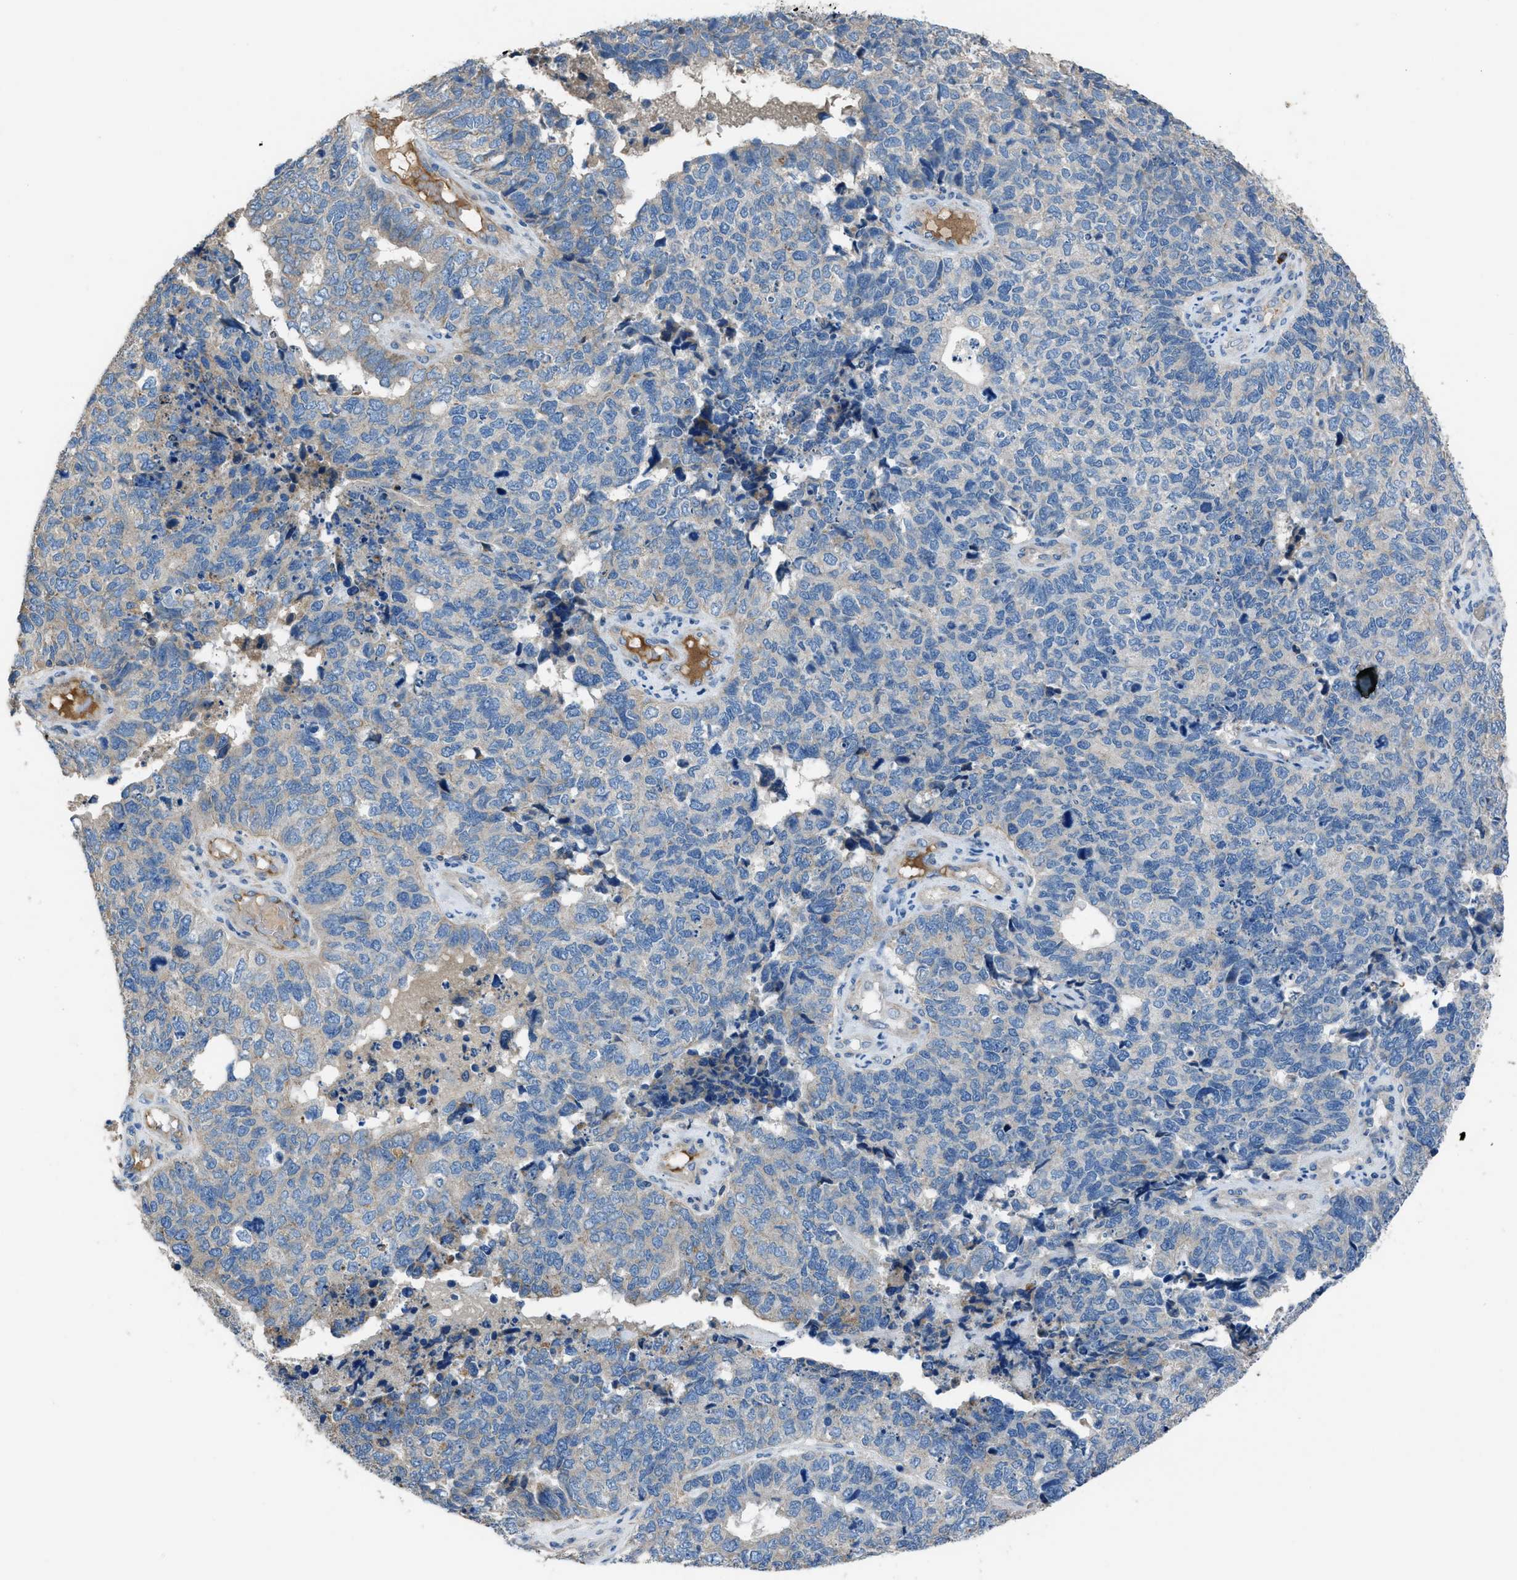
{"staining": {"intensity": "negative", "quantity": "none", "location": "none"}, "tissue": "cervical cancer", "cell_type": "Tumor cells", "image_type": "cancer", "snomed": [{"axis": "morphology", "description": "Squamous cell carcinoma, NOS"}, {"axis": "topography", "description": "Cervix"}], "caption": "Immunohistochemistry histopathology image of neoplastic tissue: cervical cancer stained with DAB (3,3'-diaminobenzidine) reveals no significant protein staining in tumor cells.", "gene": "SGCZ", "patient": {"sex": "female", "age": 63}}